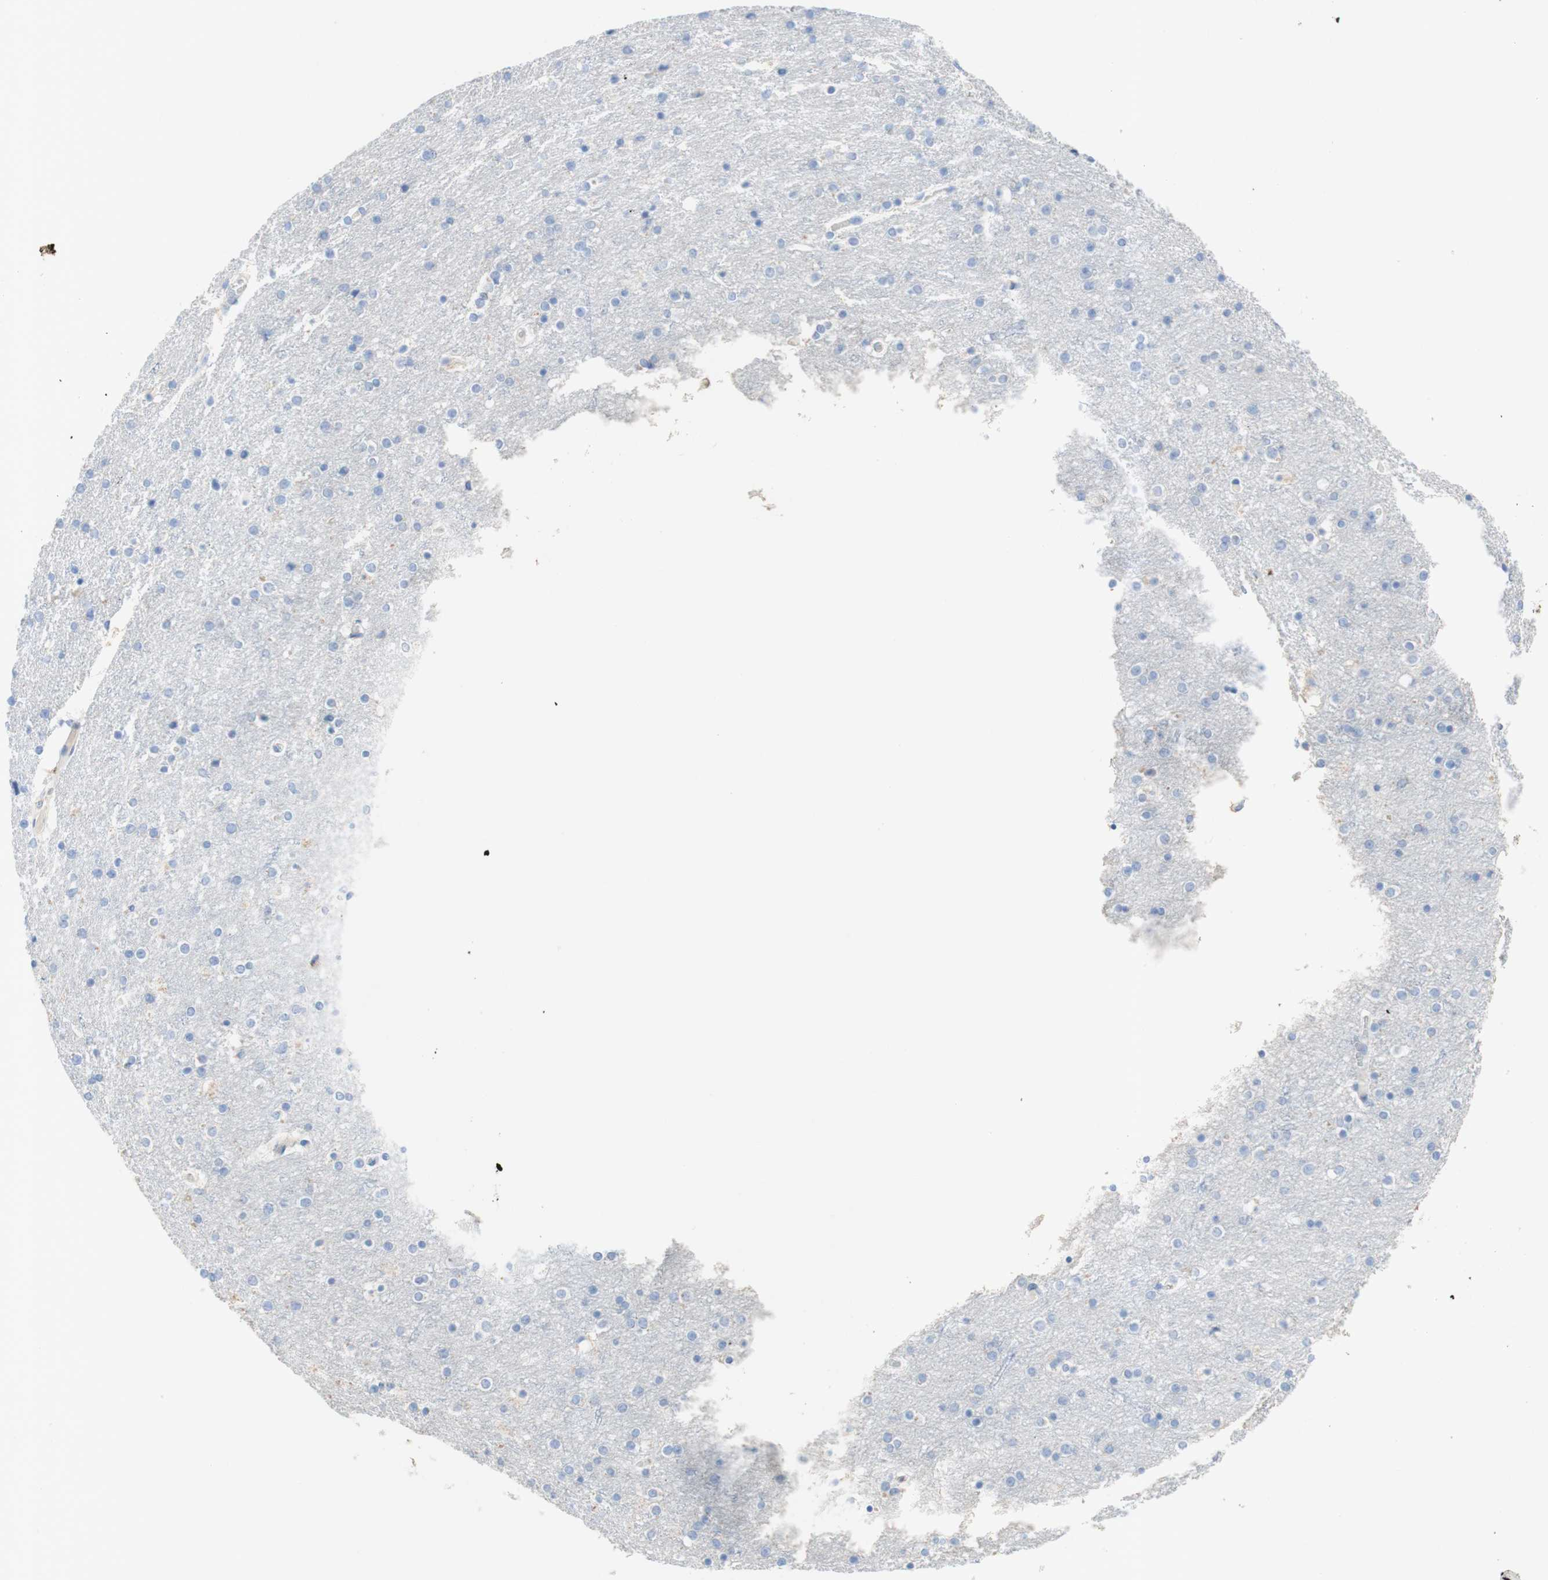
{"staining": {"intensity": "negative", "quantity": "none", "location": "none"}, "tissue": "cerebral cortex", "cell_type": "Endothelial cells", "image_type": "normal", "snomed": [{"axis": "morphology", "description": "Normal tissue, NOS"}, {"axis": "topography", "description": "Cerebral cortex"}], "caption": "High power microscopy micrograph of an immunohistochemistry (IHC) photomicrograph of unremarkable cerebral cortex, revealing no significant expression in endothelial cells. (Immunohistochemistry, brightfield microscopy, high magnification).", "gene": "POLR2J3", "patient": {"sex": "female", "age": 54}}